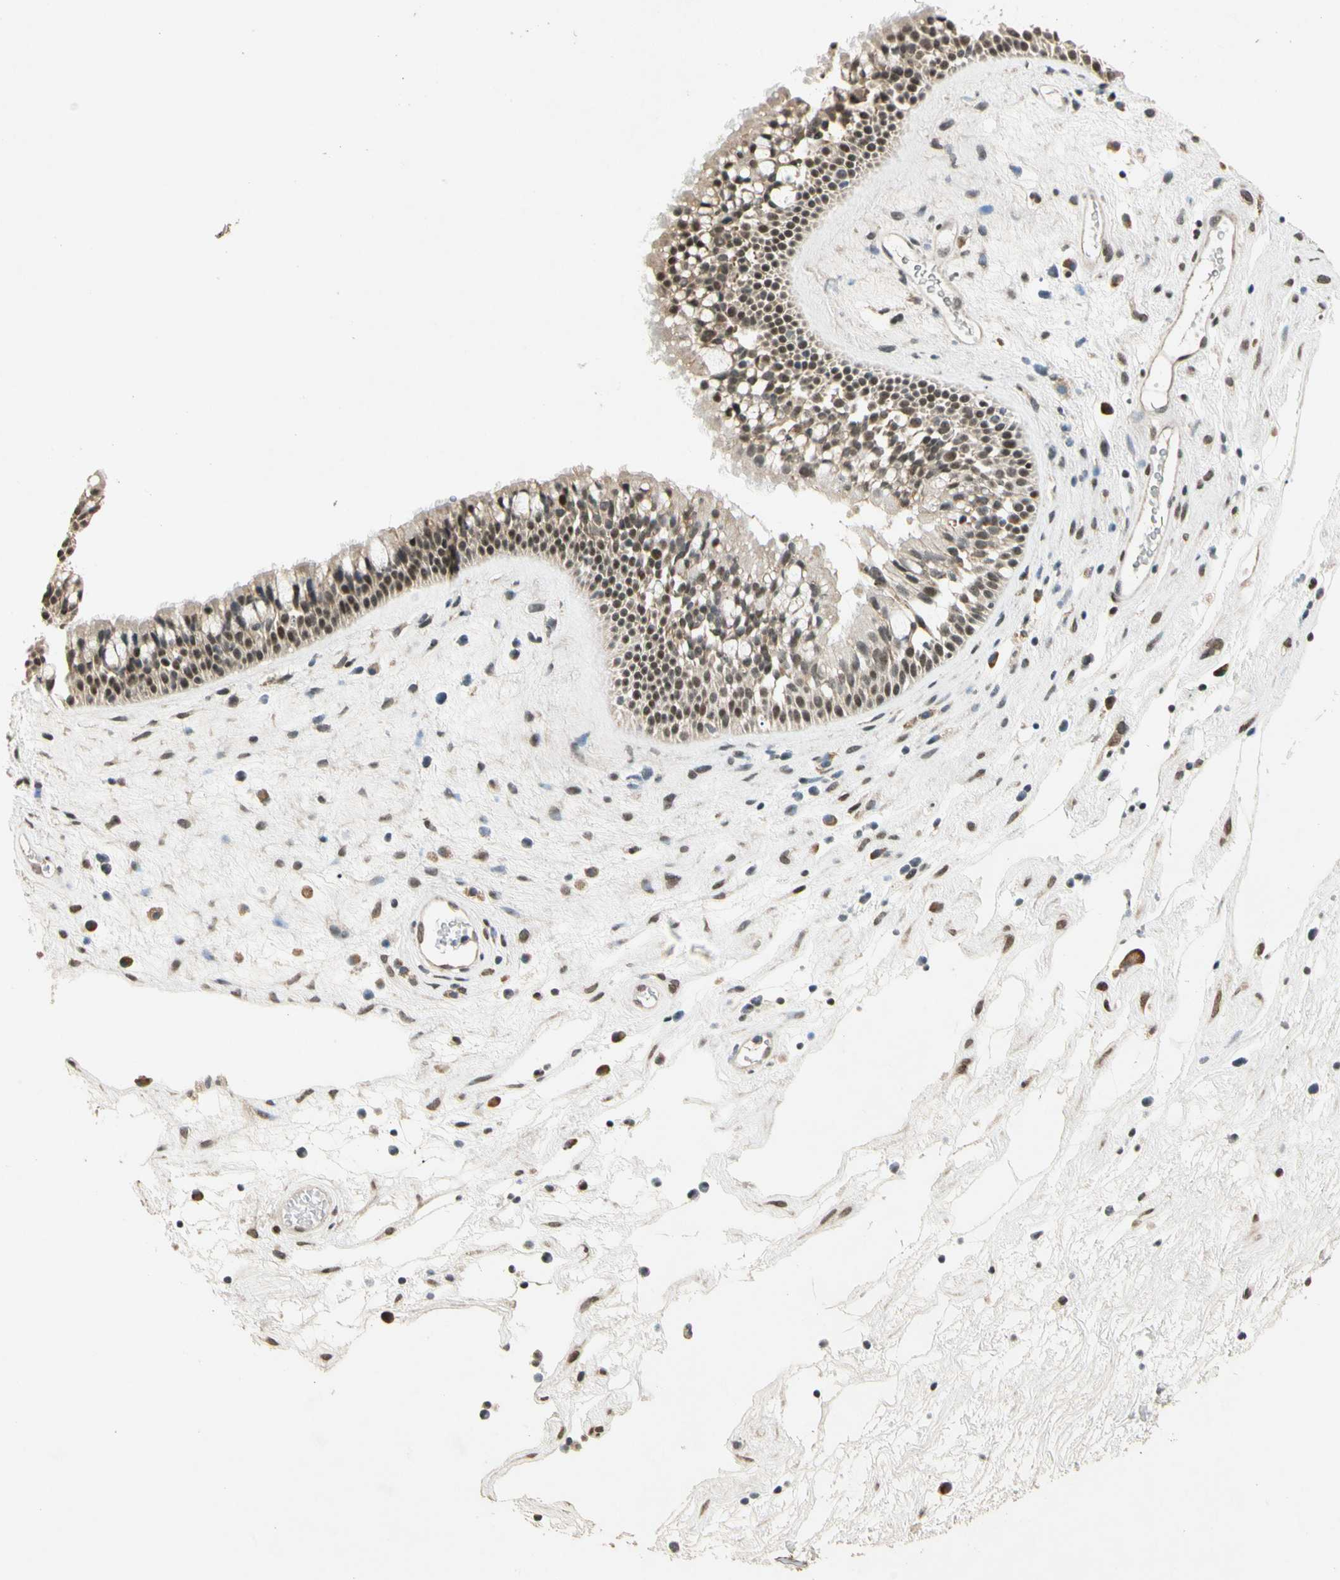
{"staining": {"intensity": "moderate", "quantity": ">75%", "location": "cytoplasmic/membranous,nuclear"}, "tissue": "nasopharynx", "cell_type": "Respiratory epithelial cells", "image_type": "normal", "snomed": [{"axis": "morphology", "description": "Normal tissue, NOS"}, {"axis": "morphology", "description": "Inflammation, NOS"}, {"axis": "topography", "description": "Nasopharynx"}], "caption": "Unremarkable nasopharynx displays moderate cytoplasmic/membranous,nuclear staining in about >75% of respiratory epithelial cells The protein is shown in brown color, while the nuclei are stained blue..", "gene": "ZBTB4", "patient": {"sex": "male", "age": 48}}